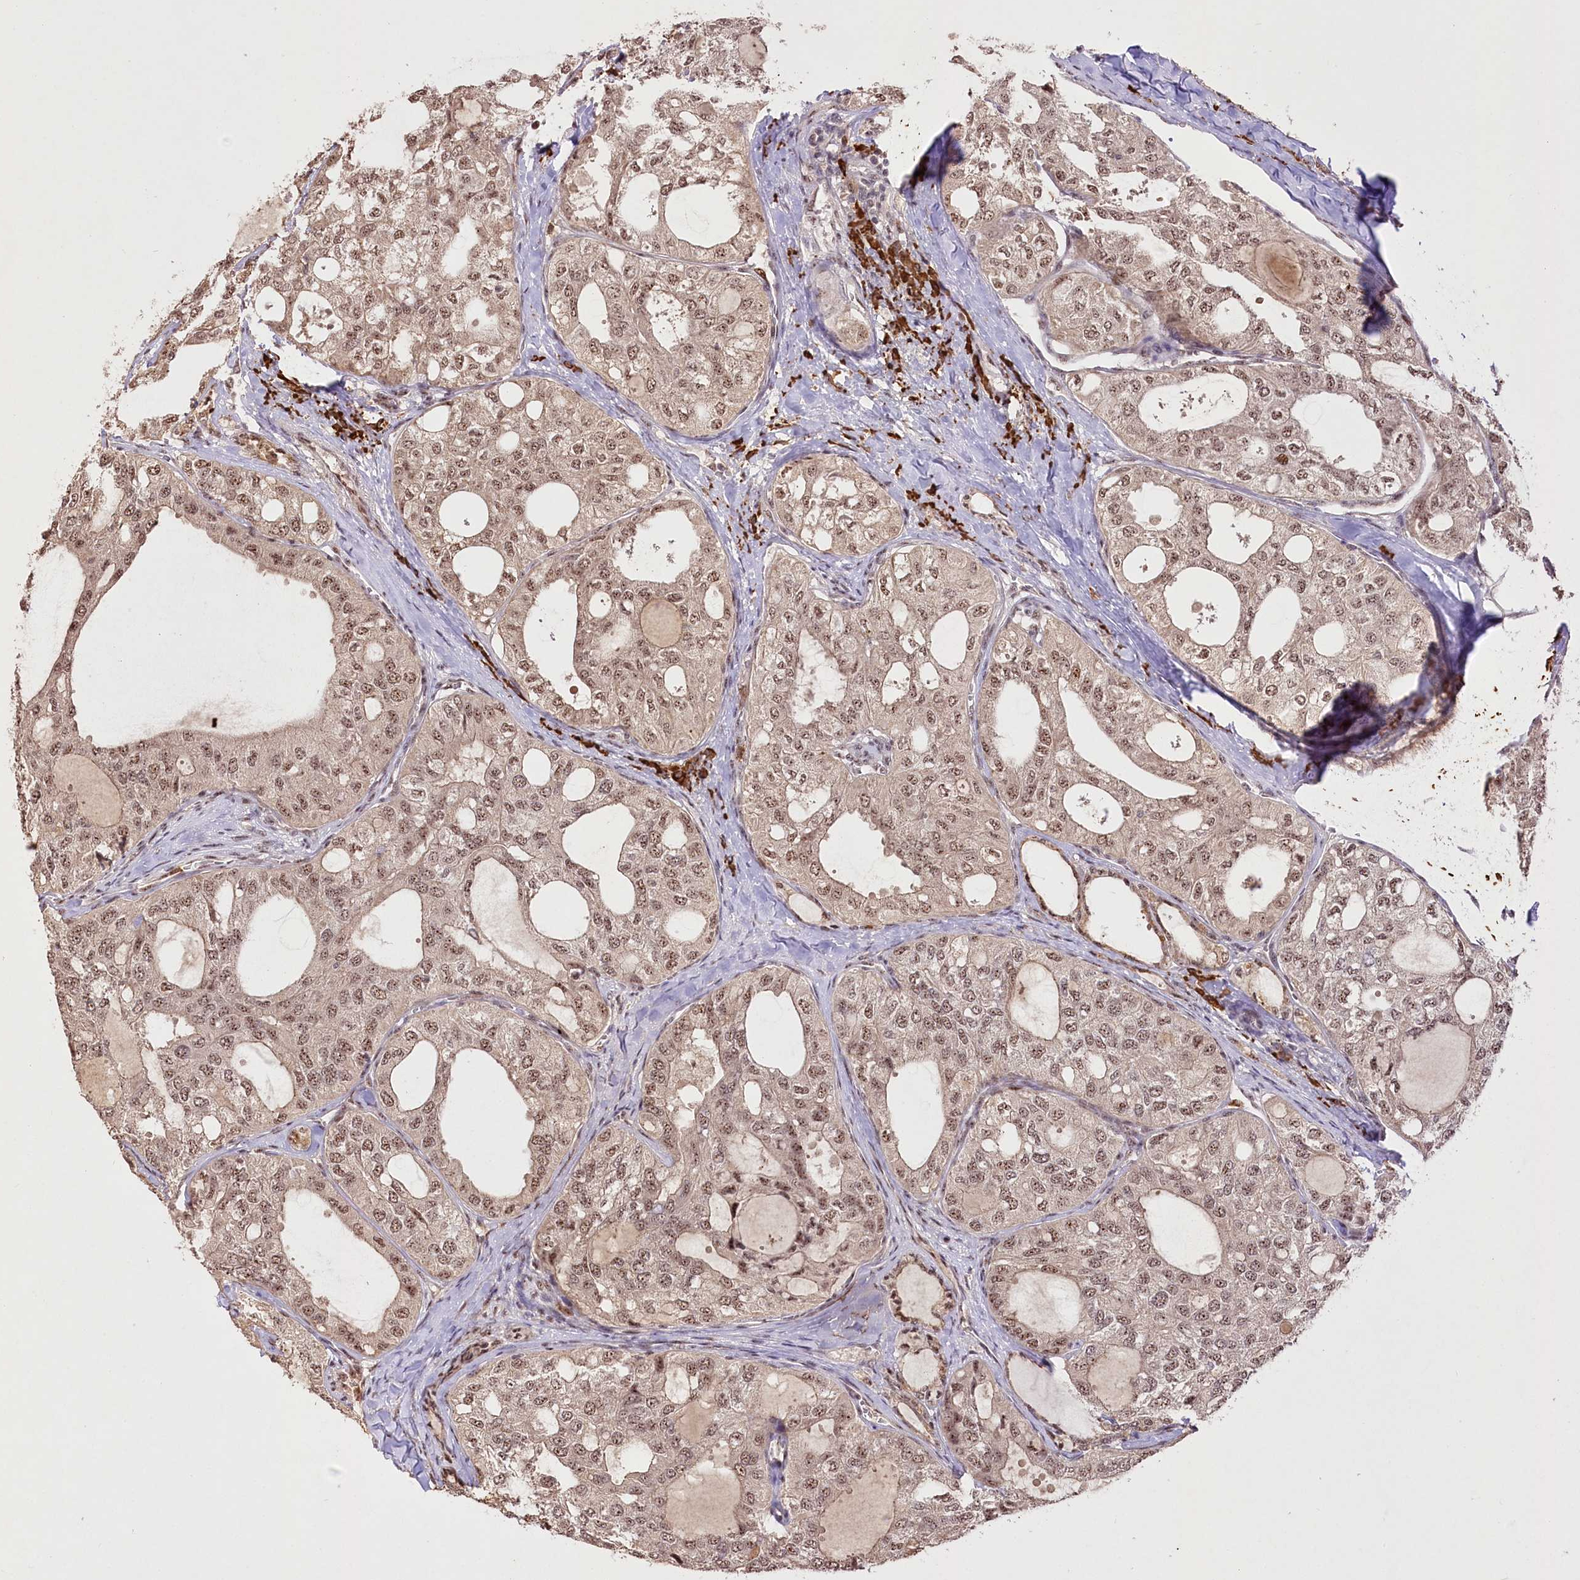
{"staining": {"intensity": "weak", "quantity": ">75%", "location": "nuclear"}, "tissue": "thyroid cancer", "cell_type": "Tumor cells", "image_type": "cancer", "snomed": [{"axis": "morphology", "description": "Follicular adenoma carcinoma, NOS"}, {"axis": "topography", "description": "Thyroid gland"}], "caption": "A photomicrograph of thyroid follicular adenoma carcinoma stained for a protein shows weak nuclear brown staining in tumor cells.", "gene": "PYROXD1", "patient": {"sex": "male", "age": 75}}